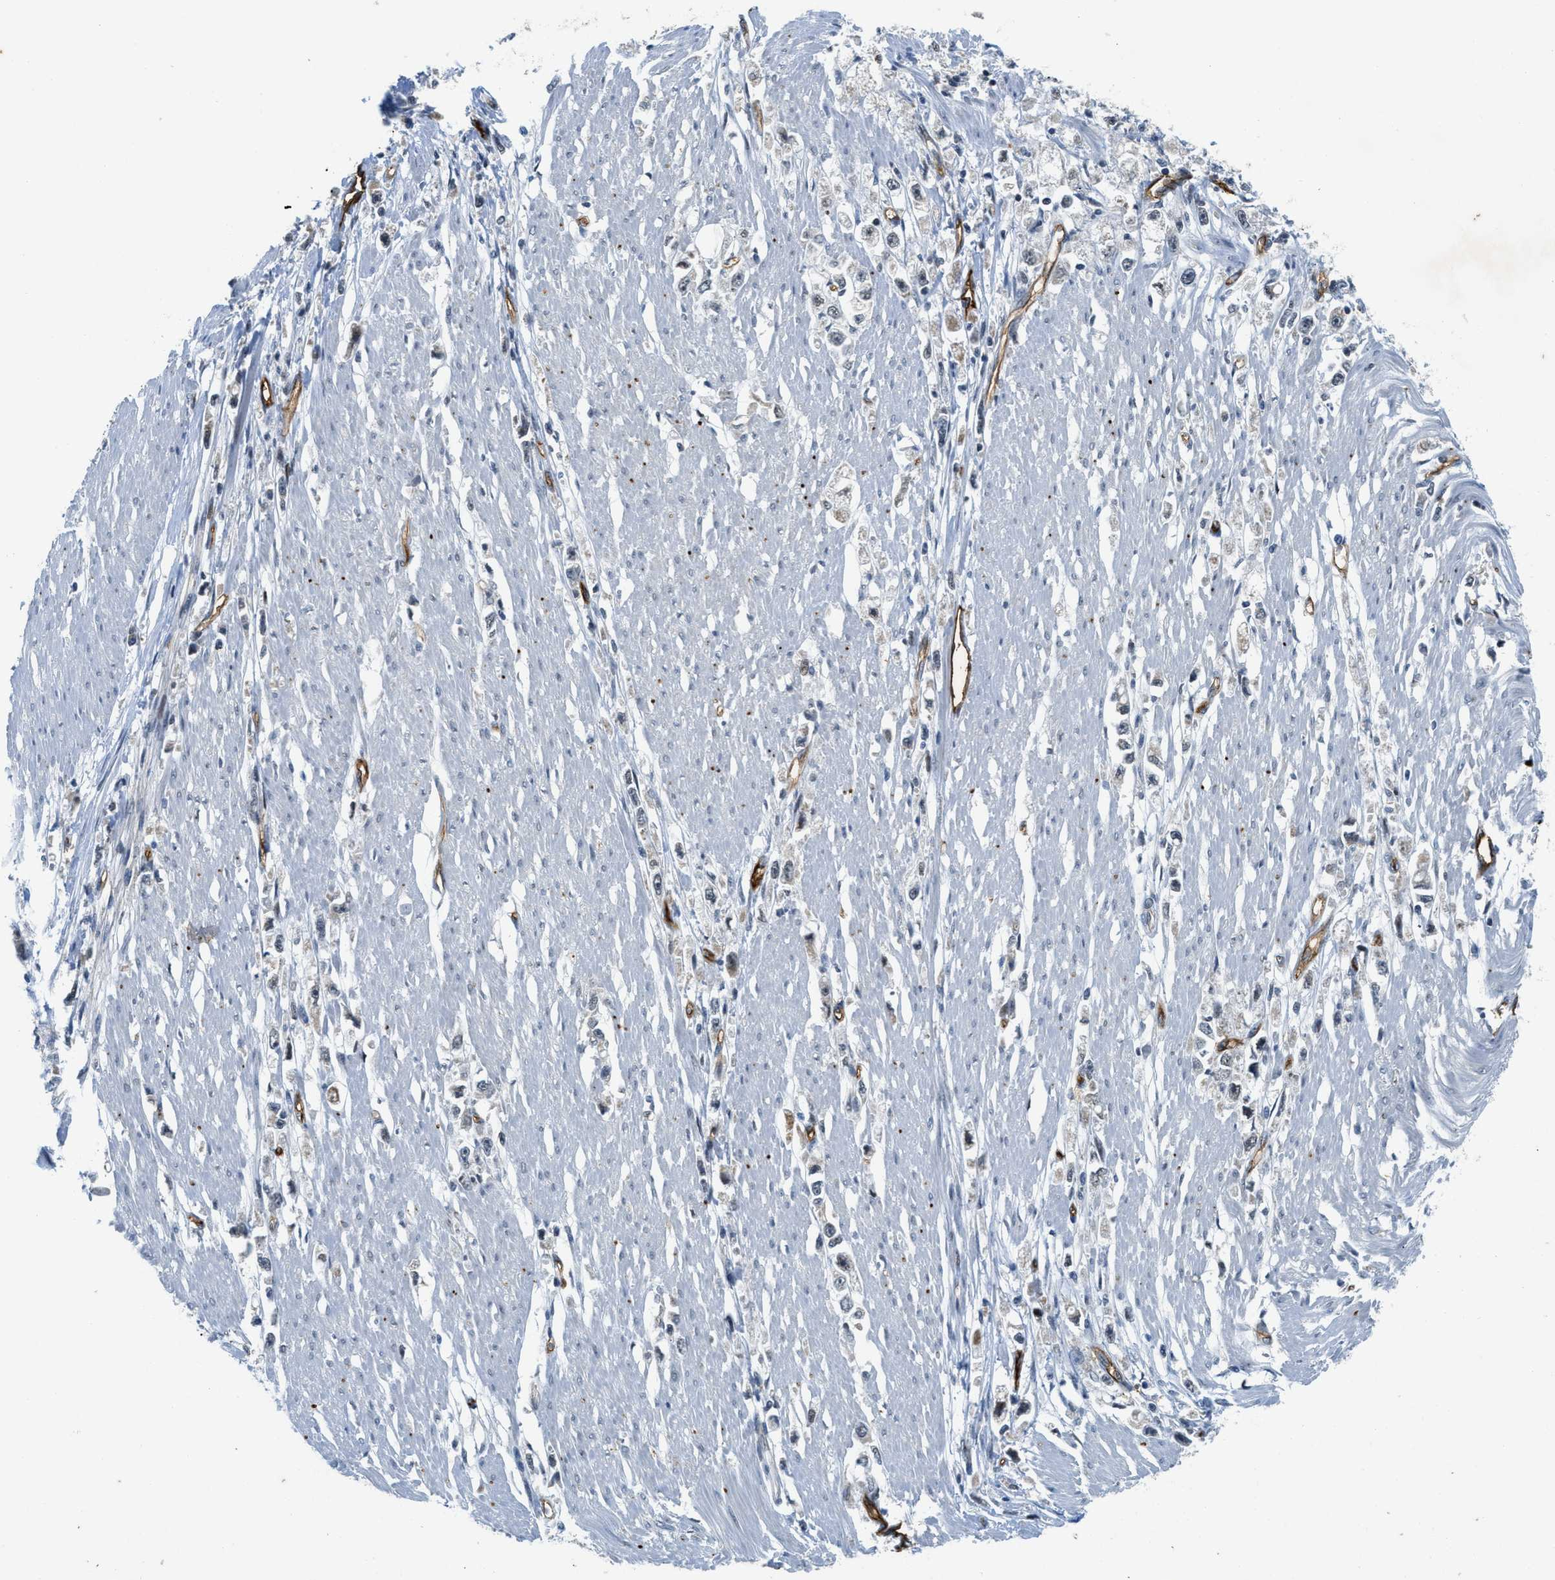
{"staining": {"intensity": "negative", "quantity": "none", "location": "none"}, "tissue": "stomach cancer", "cell_type": "Tumor cells", "image_type": "cancer", "snomed": [{"axis": "morphology", "description": "Adenocarcinoma, NOS"}, {"axis": "topography", "description": "Stomach"}], "caption": "This is a image of IHC staining of stomach cancer (adenocarcinoma), which shows no expression in tumor cells.", "gene": "SLCO2A1", "patient": {"sex": "female", "age": 59}}